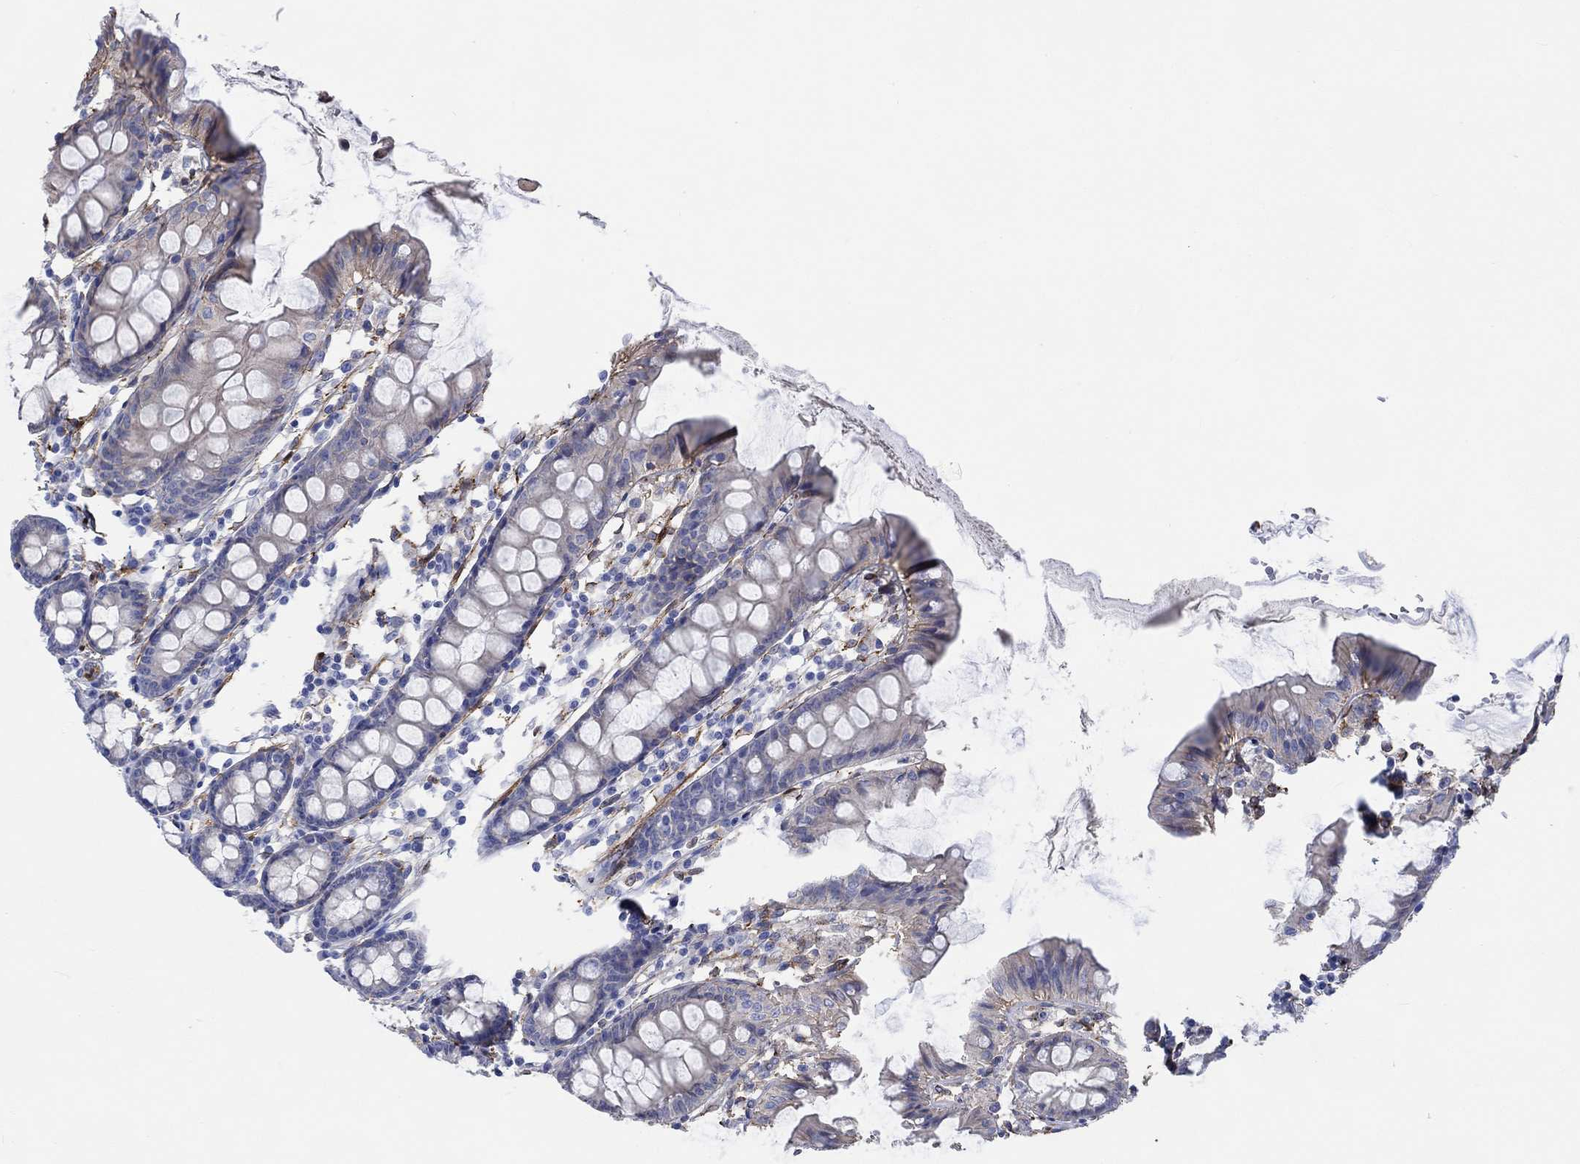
{"staining": {"intensity": "strong", "quantity": "25%-75%", "location": "cytoplasmic/membranous"}, "tissue": "colon", "cell_type": "Endothelial cells", "image_type": "normal", "snomed": [{"axis": "morphology", "description": "Normal tissue, NOS"}, {"axis": "topography", "description": "Colon"}], "caption": "Immunohistochemistry (IHC) histopathology image of benign colon stained for a protein (brown), which displays high levels of strong cytoplasmic/membranous expression in approximately 25%-75% of endothelial cells.", "gene": "TGM2", "patient": {"sex": "female", "age": 84}}